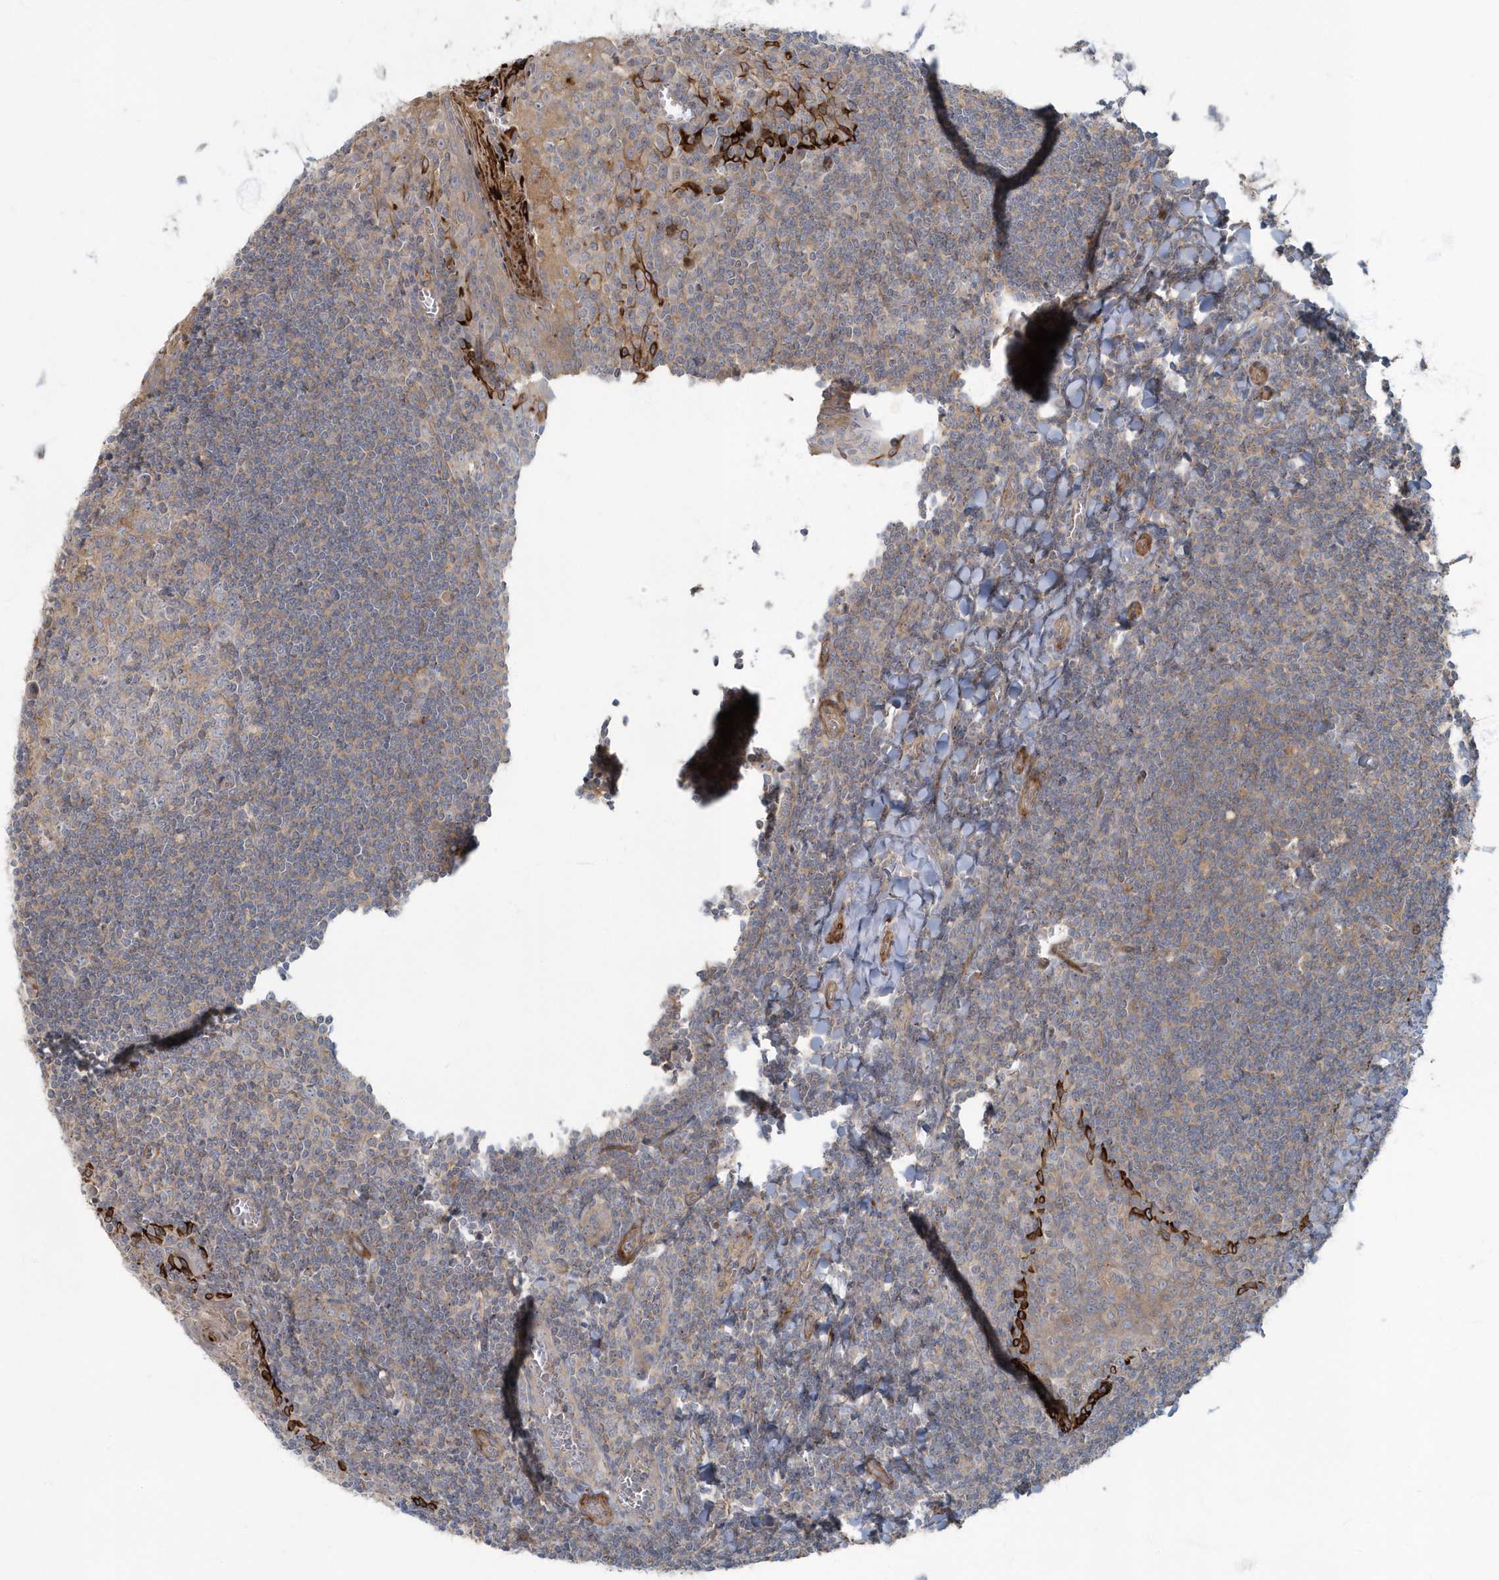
{"staining": {"intensity": "weak", "quantity": "<25%", "location": "cytoplasmic/membranous"}, "tissue": "tonsil", "cell_type": "Germinal center cells", "image_type": "normal", "snomed": [{"axis": "morphology", "description": "Normal tissue, NOS"}, {"axis": "topography", "description": "Tonsil"}], "caption": "Protein analysis of unremarkable tonsil reveals no significant staining in germinal center cells. (DAB (3,3'-diaminobenzidine) immunohistochemistry (IHC) with hematoxylin counter stain).", "gene": "ARHGEF38", "patient": {"sex": "male", "age": 27}}